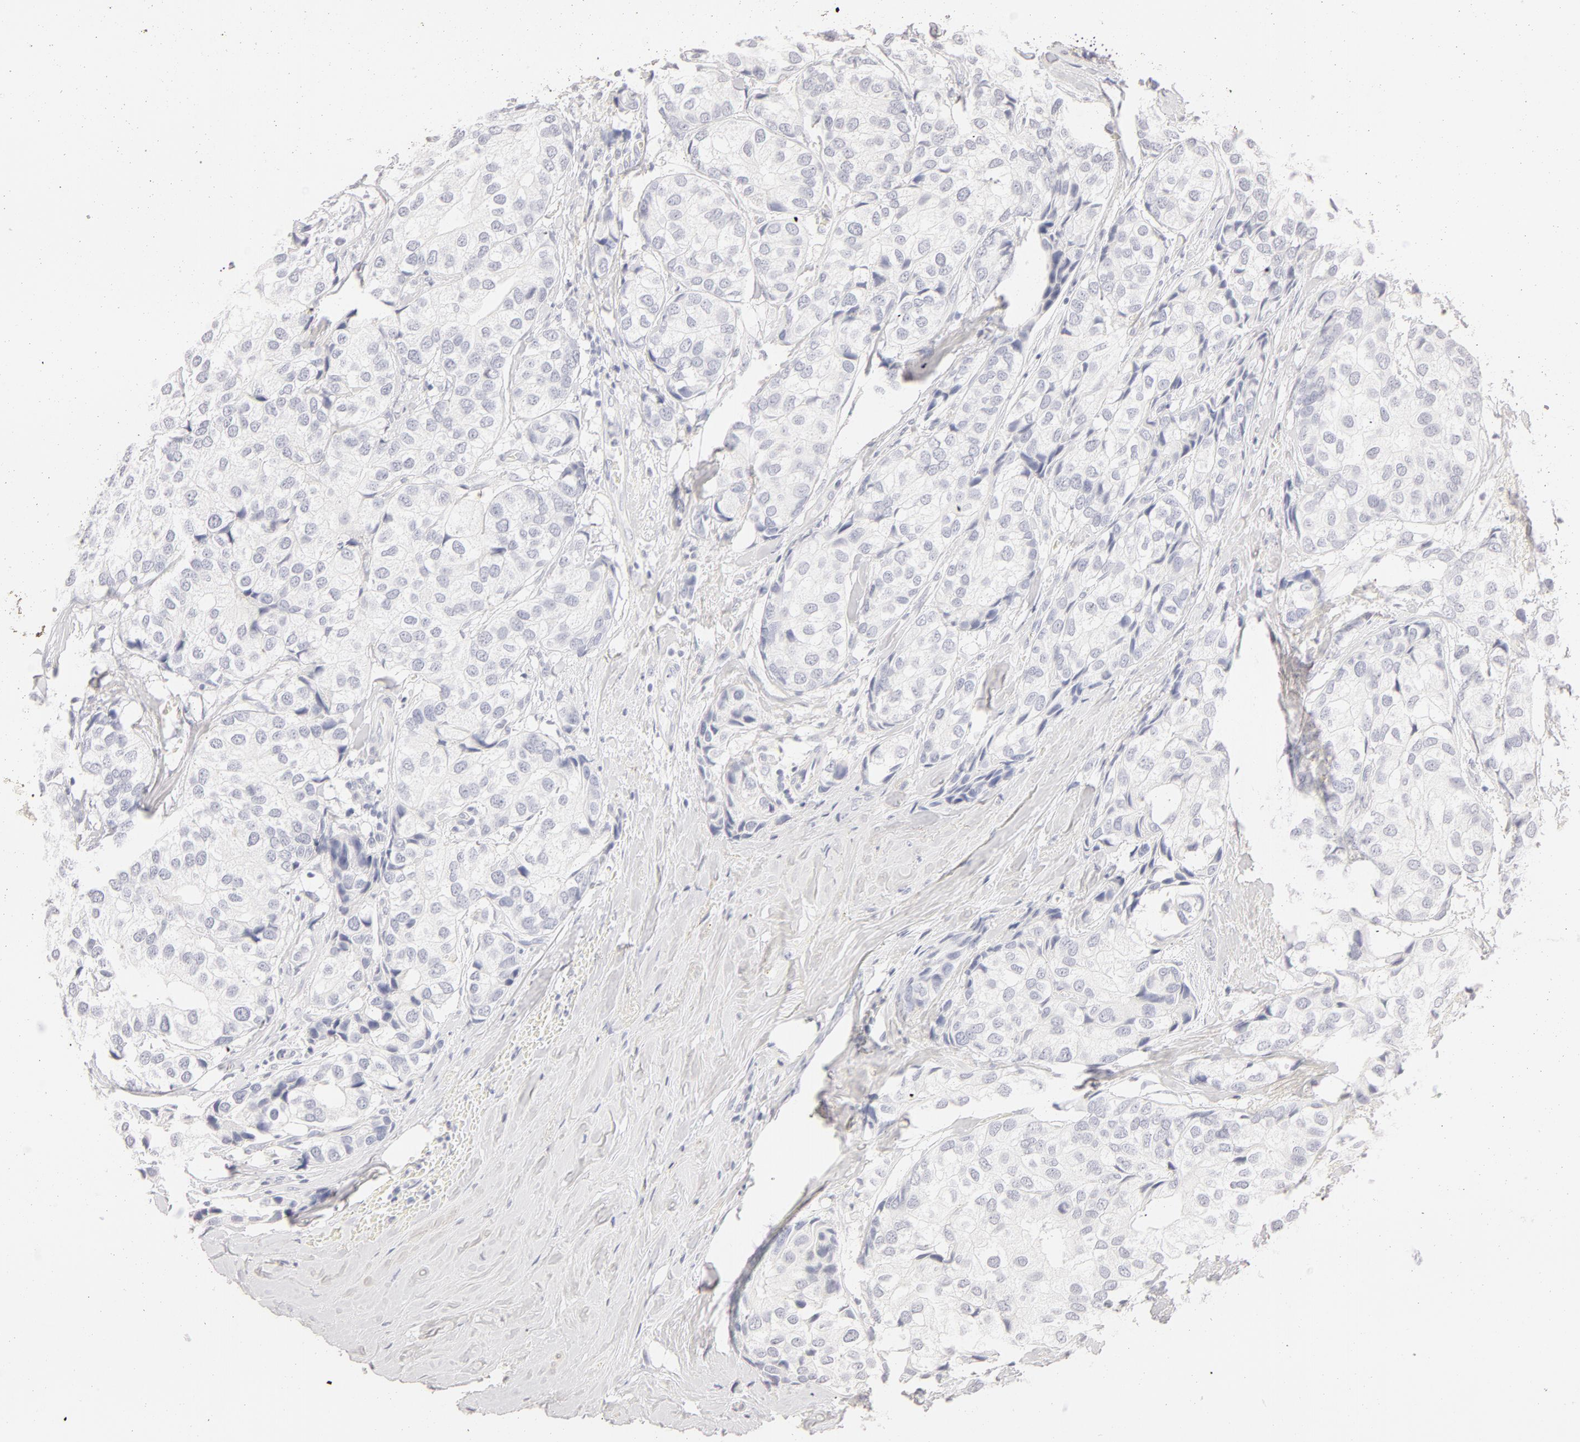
{"staining": {"intensity": "negative", "quantity": "none", "location": "none"}, "tissue": "breast cancer", "cell_type": "Tumor cells", "image_type": "cancer", "snomed": [{"axis": "morphology", "description": "Duct carcinoma"}, {"axis": "topography", "description": "Breast"}], "caption": "Human breast invasive ductal carcinoma stained for a protein using immunohistochemistry (IHC) demonstrates no expression in tumor cells.", "gene": "LGALS7B", "patient": {"sex": "female", "age": 68}}